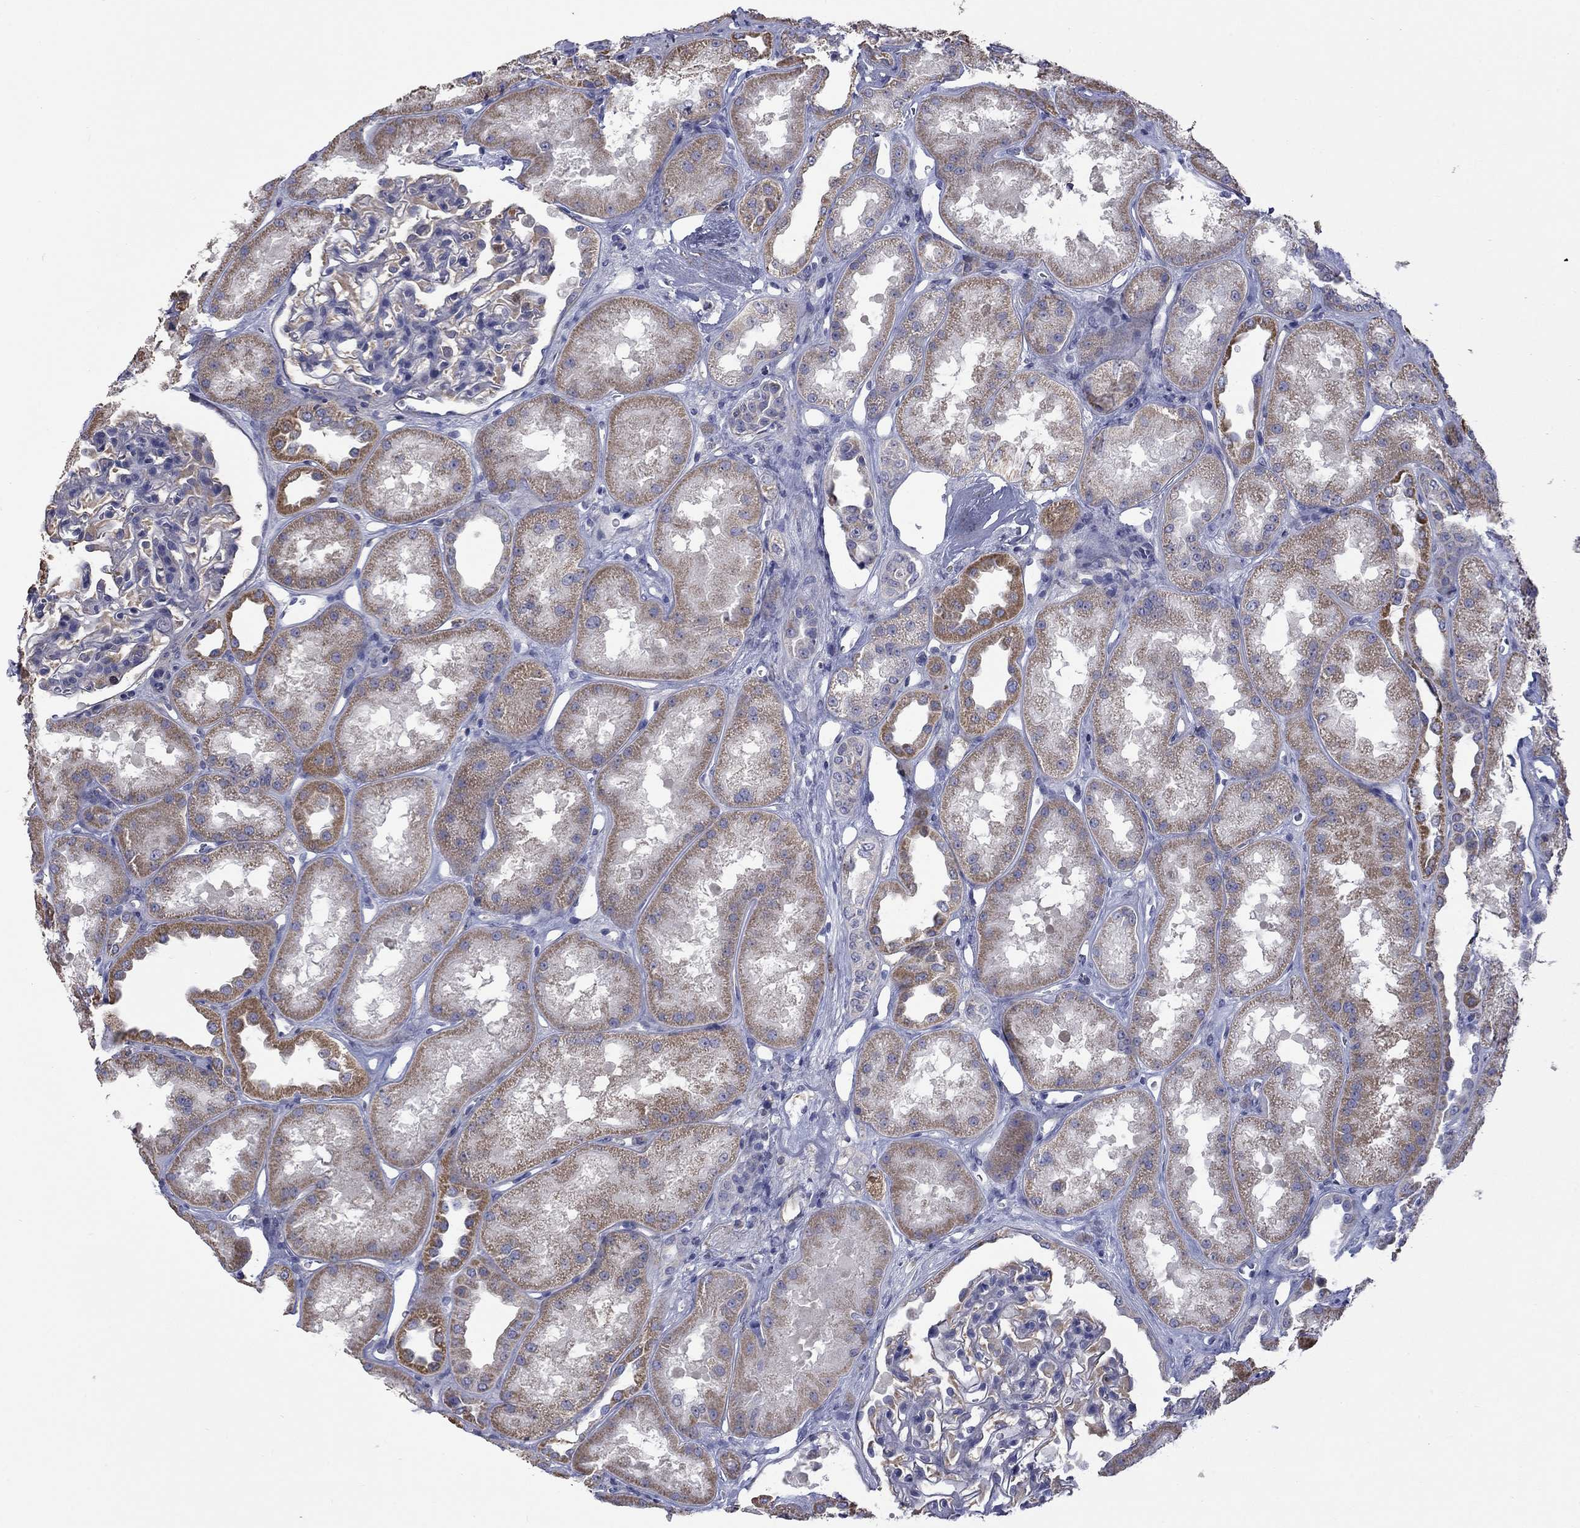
{"staining": {"intensity": "weak", "quantity": ">75%", "location": "cytoplasmic/membranous"}, "tissue": "kidney", "cell_type": "Cells in glomeruli", "image_type": "normal", "snomed": [{"axis": "morphology", "description": "Normal tissue, NOS"}, {"axis": "topography", "description": "Kidney"}], "caption": "Unremarkable kidney shows weak cytoplasmic/membranous expression in about >75% of cells in glomeruli (DAB (3,3'-diaminobenzidine) IHC, brown staining for protein, blue staining for nuclei)..", "gene": "CAMKK2", "patient": {"sex": "male", "age": 61}}